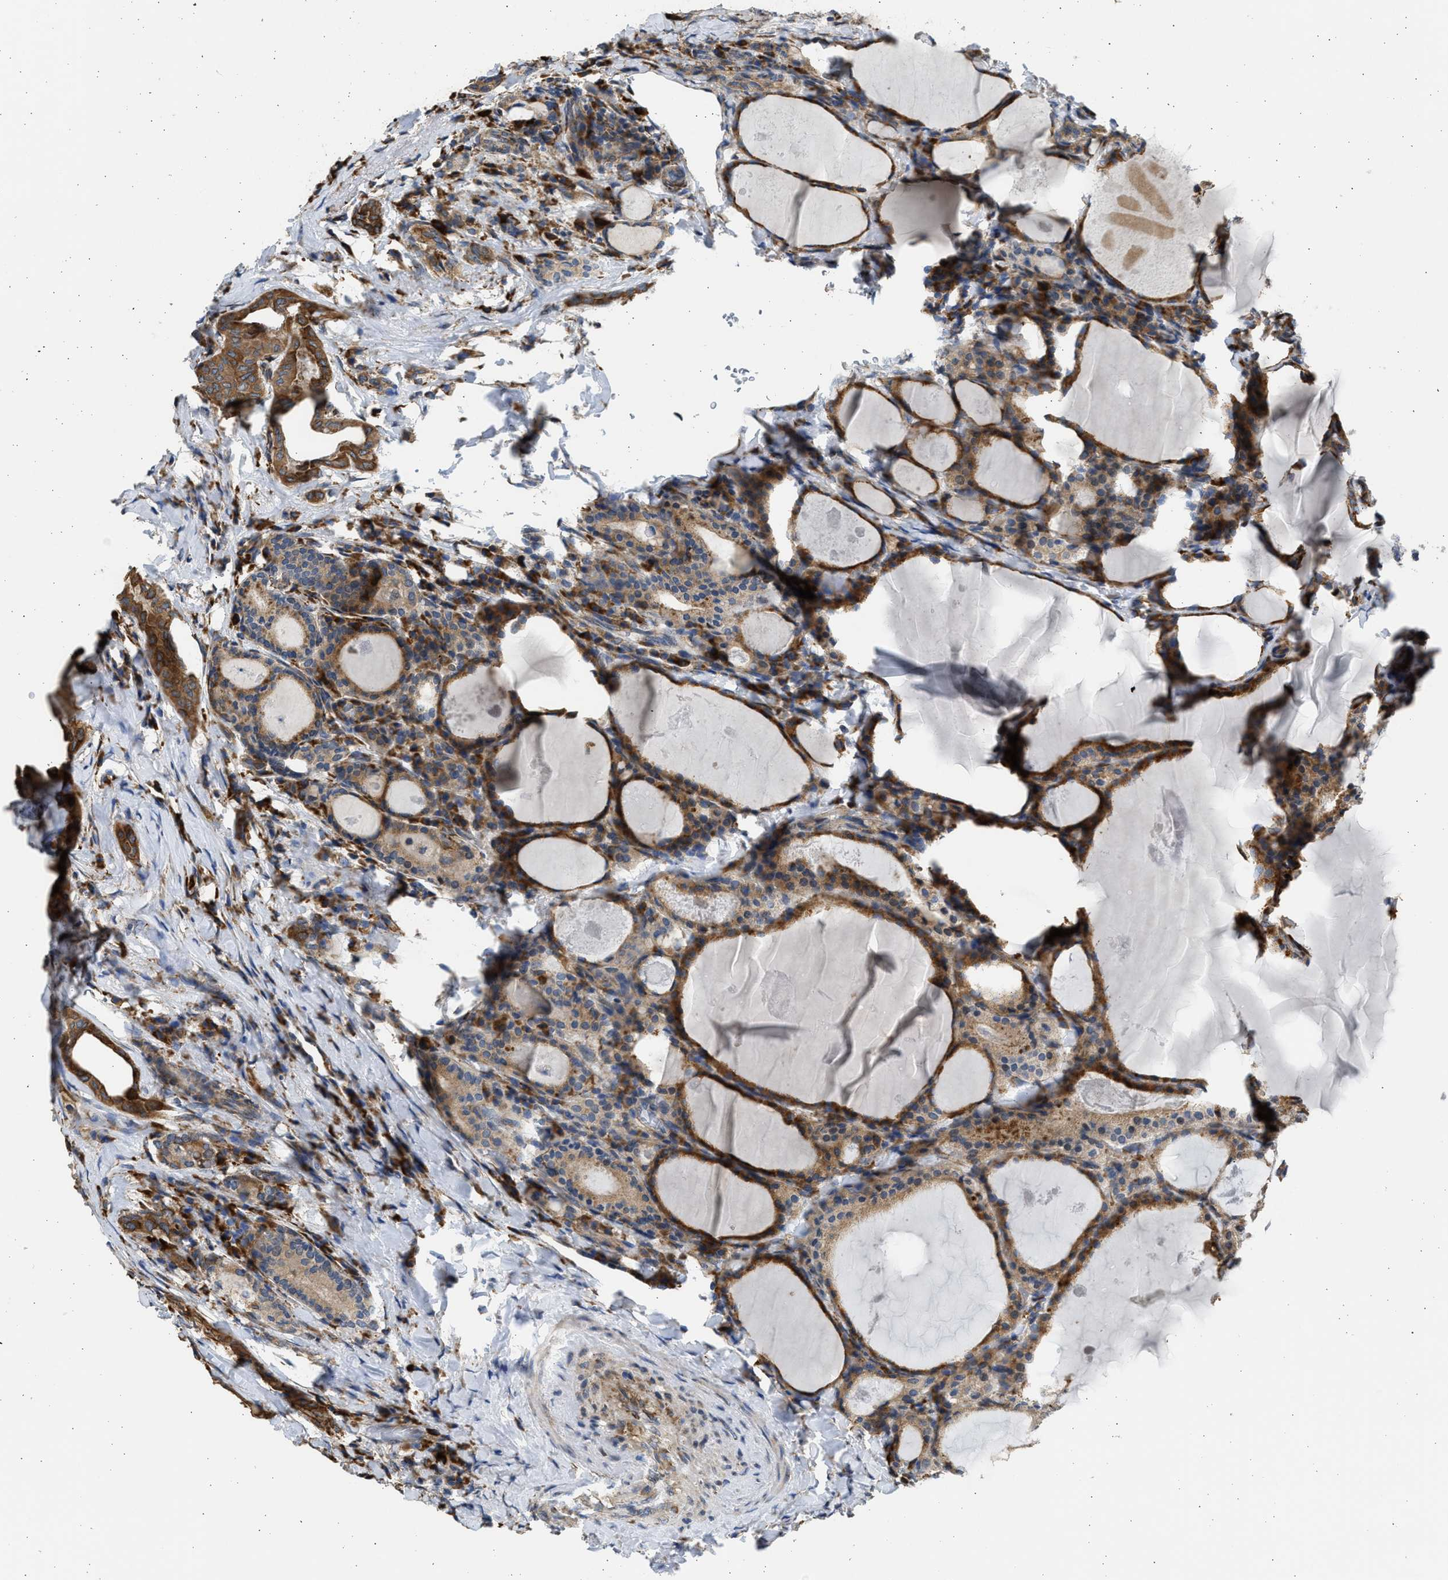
{"staining": {"intensity": "moderate", "quantity": ">75%", "location": "cytoplasmic/membranous"}, "tissue": "thyroid cancer", "cell_type": "Tumor cells", "image_type": "cancer", "snomed": [{"axis": "morphology", "description": "Papillary adenocarcinoma, NOS"}, {"axis": "topography", "description": "Thyroid gland"}], "caption": "This histopathology image displays immunohistochemistry staining of human thyroid papillary adenocarcinoma, with medium moderate cytoplasmic/membranous expression in approximately >75% of tumor cells.", "gene": "PLD2", "patient": {"sex": "female", "age": 42}}